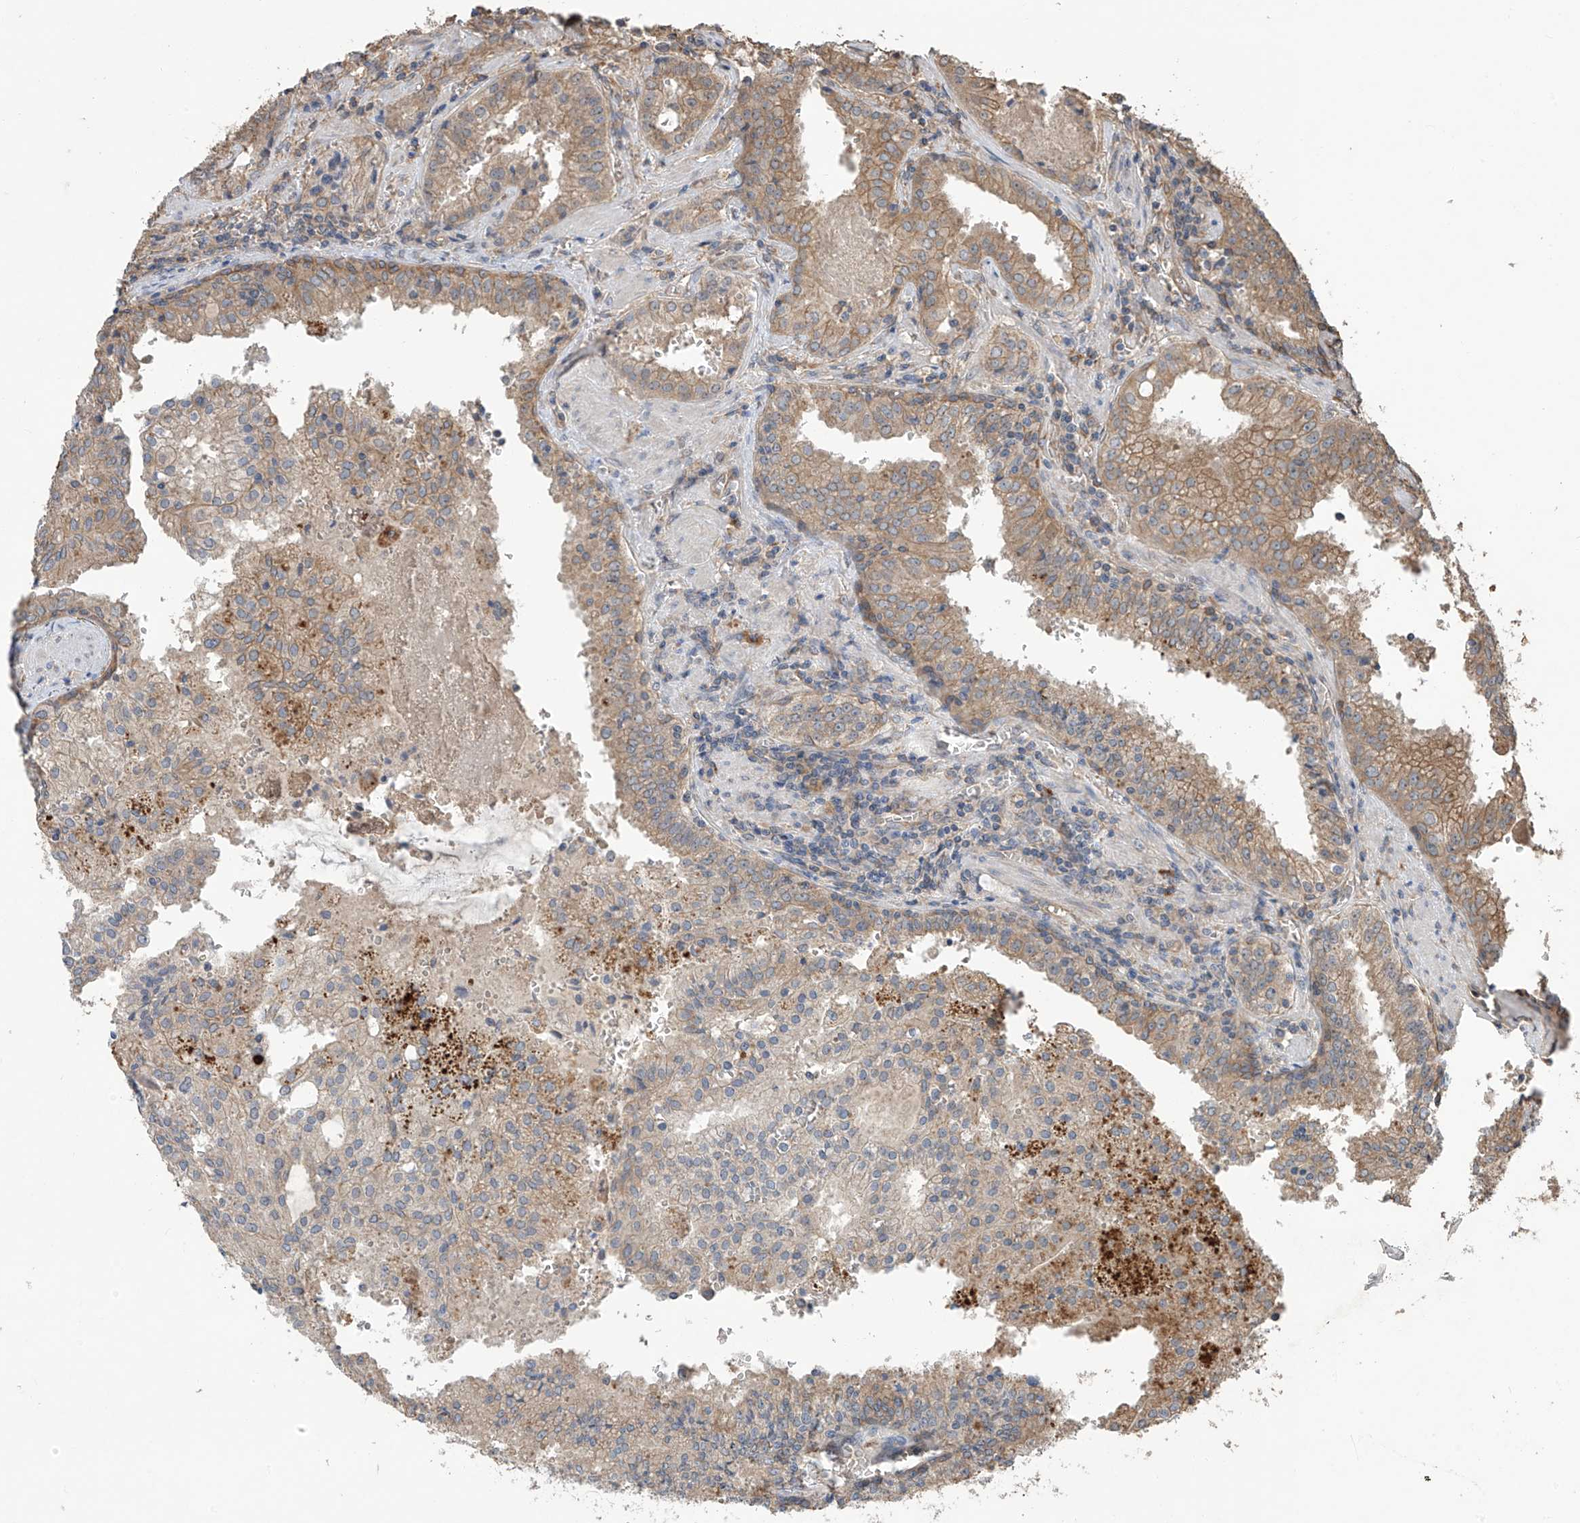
{"staining": {"intensity": "moderate", "quantity": "25%-75%", "location": "cytoplasmic/membranous"}, "tissue": "prostate cancer", "cell_type": "Tumor cells", "image_type": "cancer", "snomed": [{"axis": "morphology", "description": "Adenocarcinoma, High grade"}, {"axis": "topography", "description": "Prostate"}], "caption": "Protein expression analysis of prostate cancer (adenocarcinoma (high-grade)) exhibits moderate cytoplasmic/membranous staining in approximately 25%-75% of tumor cells.", "gene": "AGBL5", "patient": {"sex": "male", "age": 68}}